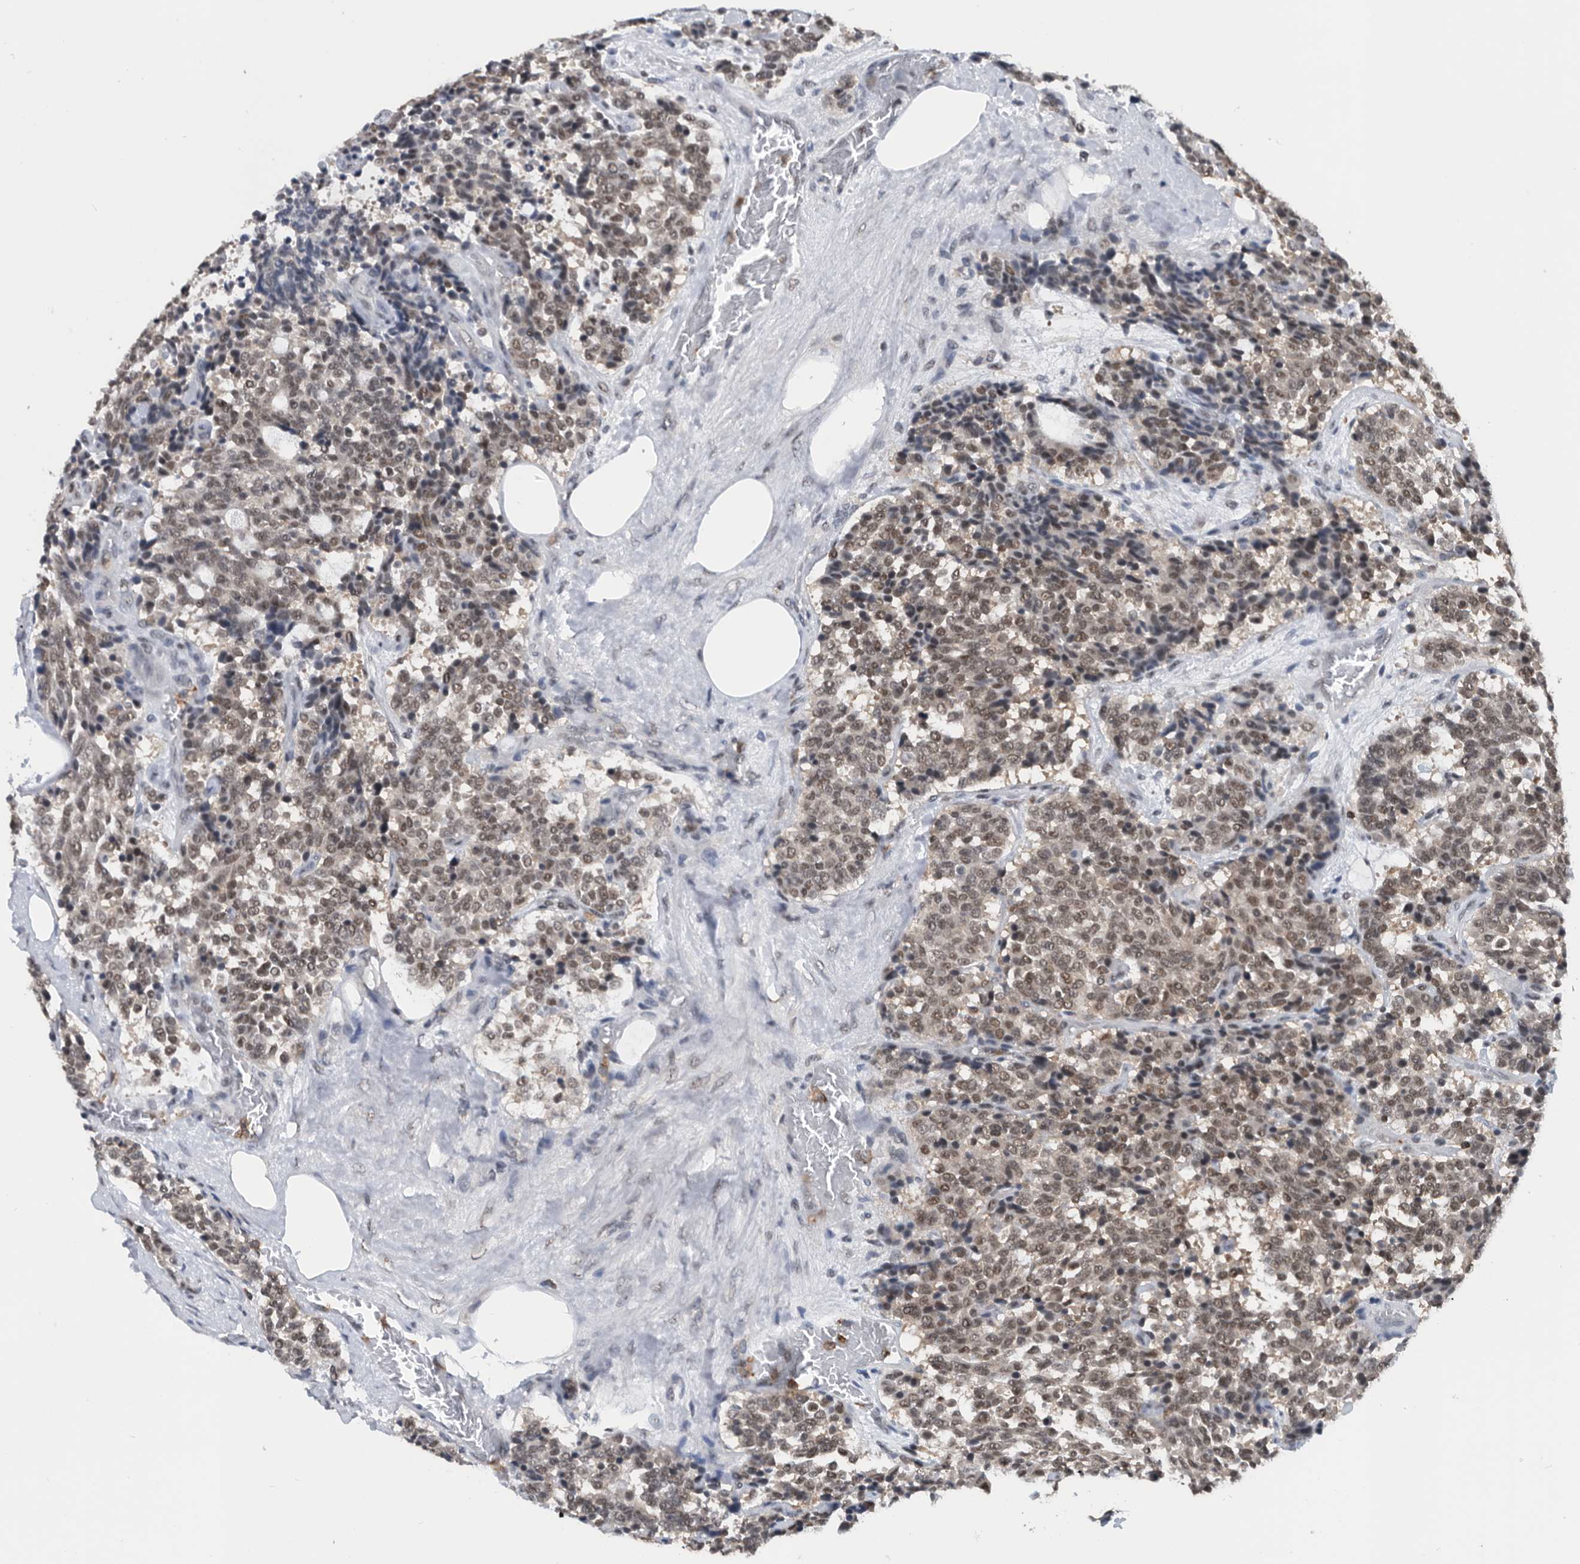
{"staining": {"intensity": "weak", "quantity": ">75%", "location": "nuclear"}, "tissue": "carcinoid", "cell_type": "Tumor cells", "image_type": "cancer", "snomed": [{"axis": "morphology", "description": "Carcinoid, malignant, NOS"}, {"axis": "topography", "description": "Pancreas"}], "caption": "Brown immunohistochemical staining in human carcinoid displays weak nuclear positivity in approximately >75% of tumor cells. (Stains: DAB (3,3'-diaminobenzidine) in brown, nuclei in blue, Microscopy: brightfield microscopy at high magnification).", "gene": "ZNF260", "patient": {"sex": "female", "age": 54}}